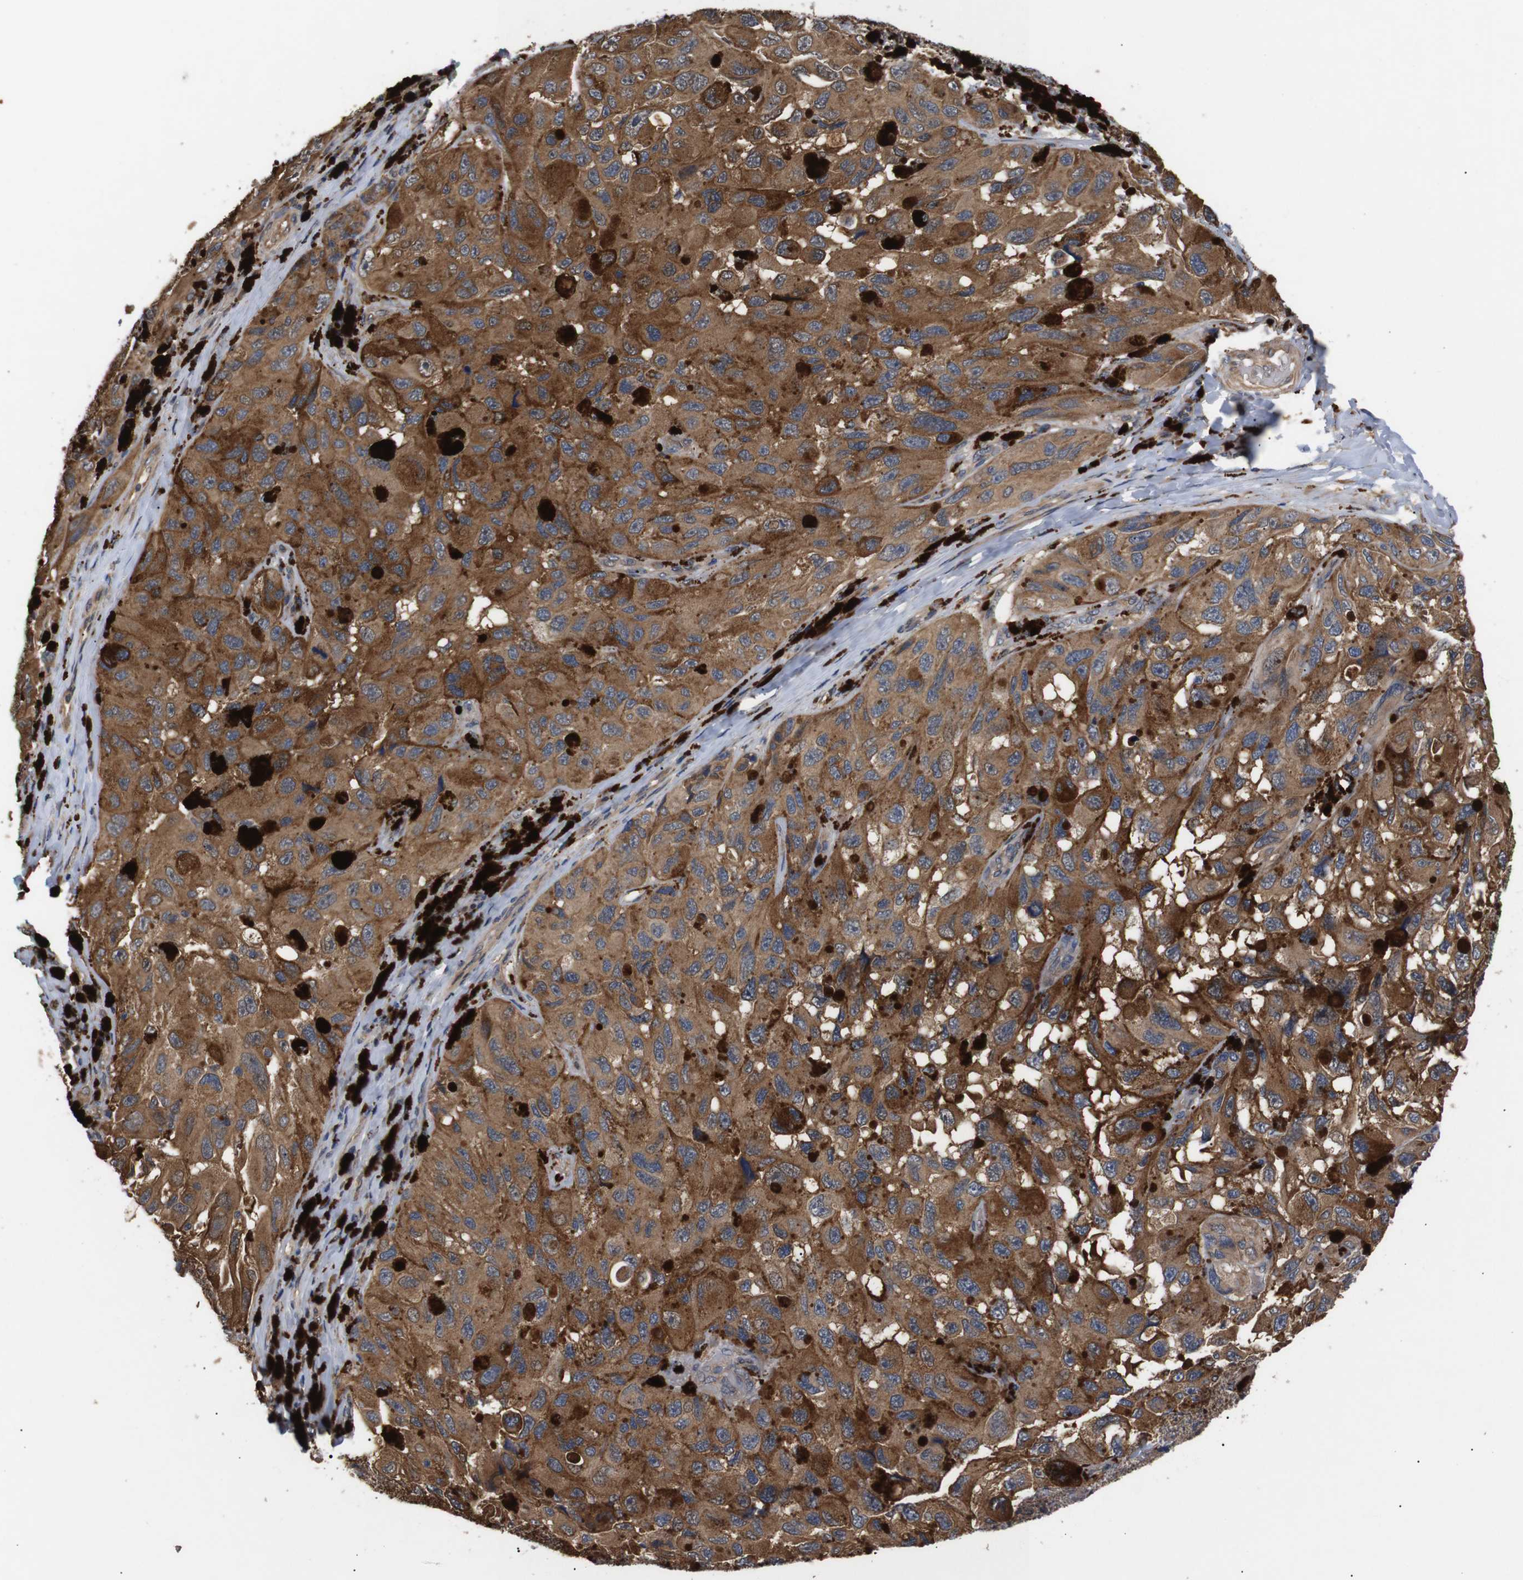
{"staining": {"intensity": "strong", "quantity": ">75%", "location": "cytoplasmic/membranous"}, "tissue": "melanoma", "cell_type": "Tumor cells", "image_type": "cancer", "snomed": [{"axis": "morphology", "description": "Malignant melanoma, NOS"}, {"axis": "topography", "description": "Skin"}], "caption": "Protein staining by immunohistochemistry shows strong cytoplasmic/membranous positivity in approximately >75% of tumor cells in melanoma.", "gene": "DDR1", "patient": {"sex": "female", "age": 73}}